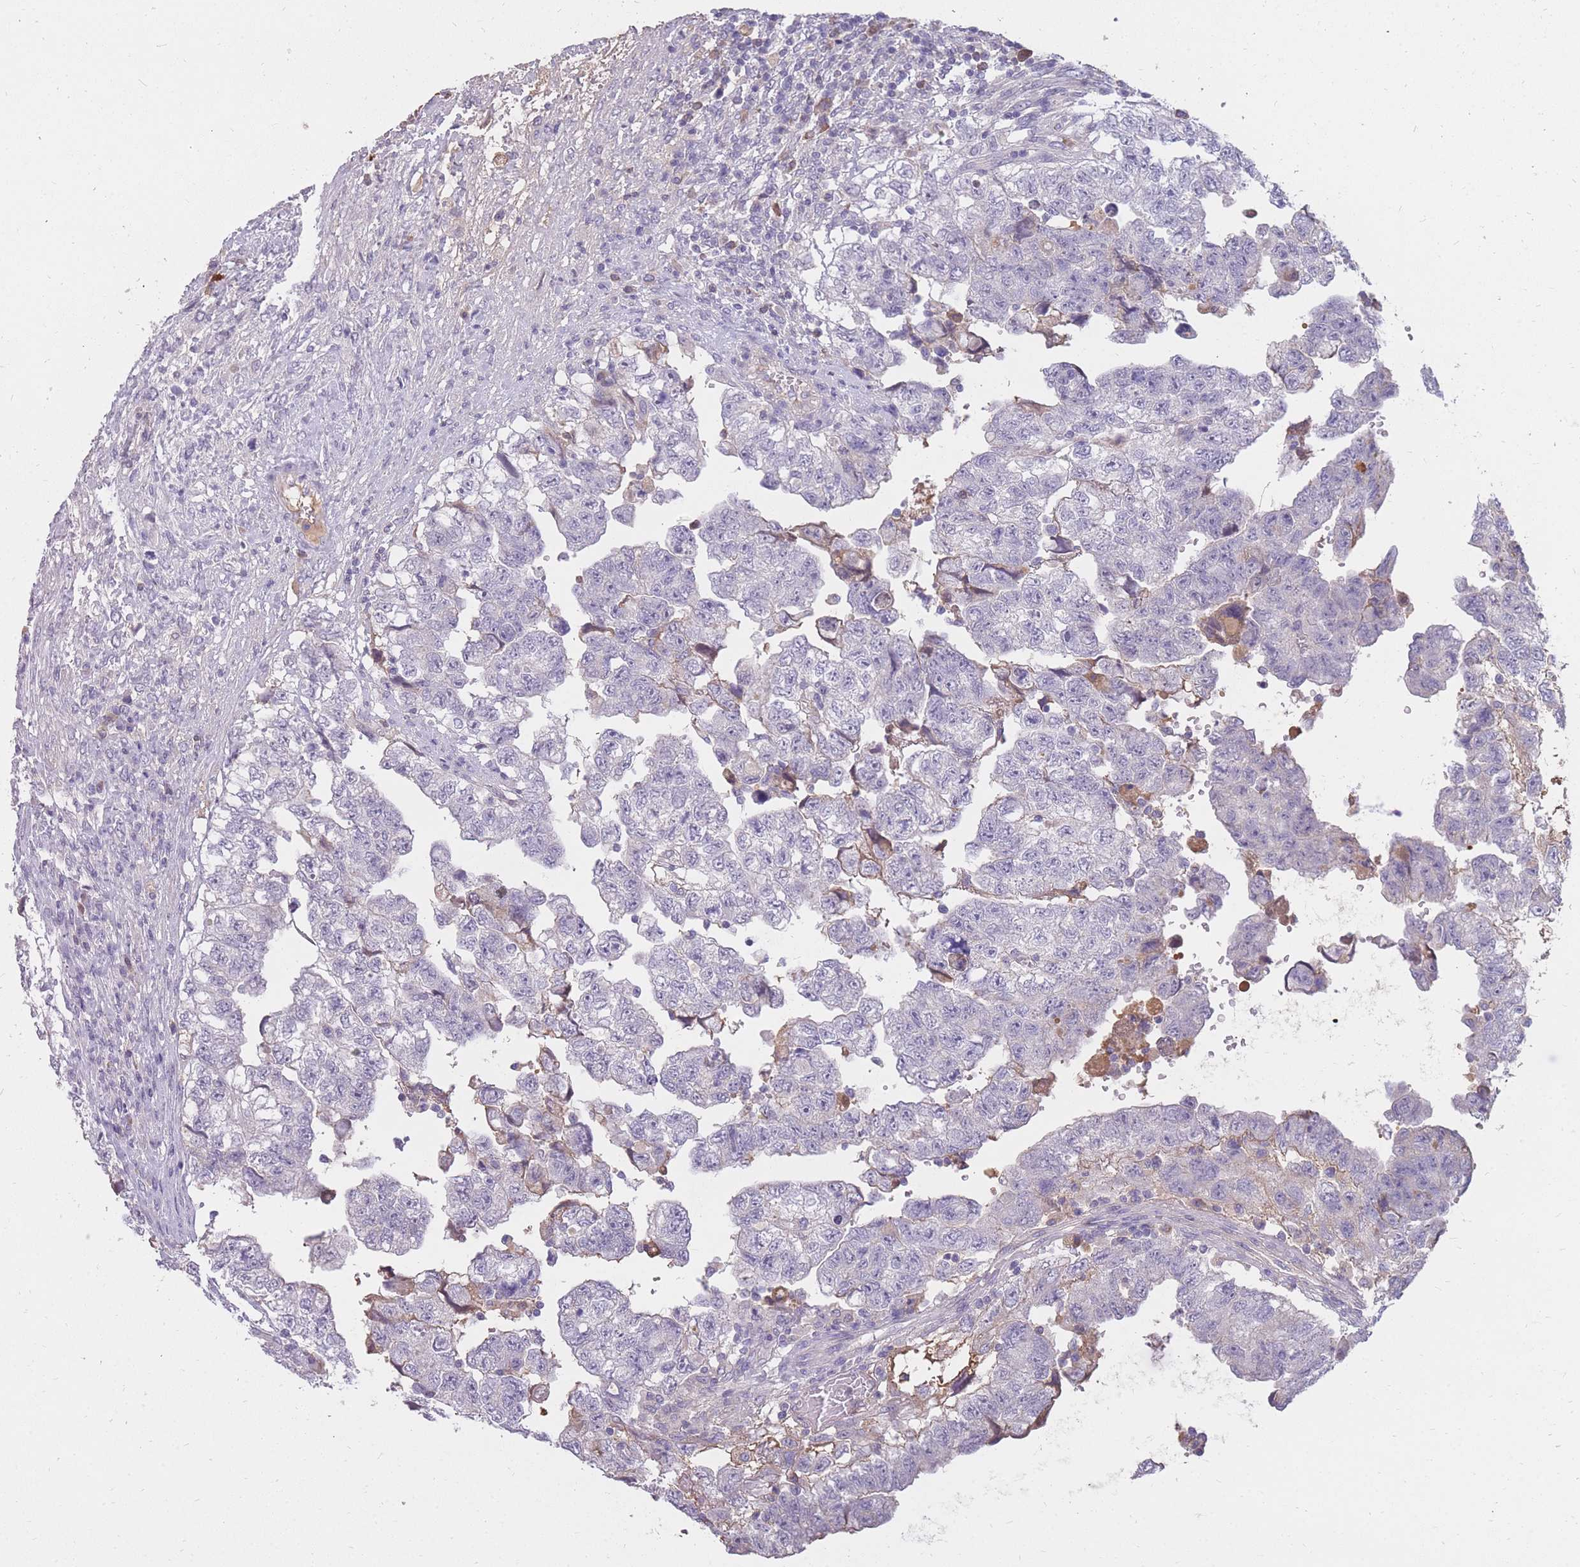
{"staining": {"intensity": "negative", "quantity": "none", "location": "none"}, "tissue": "testis cancer", "cell_type": "Tumor cells", "image_type": "cancer", "snomed": [{"axis": "morphology", "description": "Carcinoma, Embryonal, NOS"}, {"axis": "topography", "description": "Testis"}], "caption": "Immunohistochemistry (IHC) image of testis cancer (embryonal carcinoma) stained for a protein (brown), which exhibits no staining in tumor cells. (Stains: DAB IHC with hematoxylin counter stain, Microscopy: brightfield microscopy at high magnification).", "gene": "TPSD1", "patient": {"sex": "male", "age": 36}}